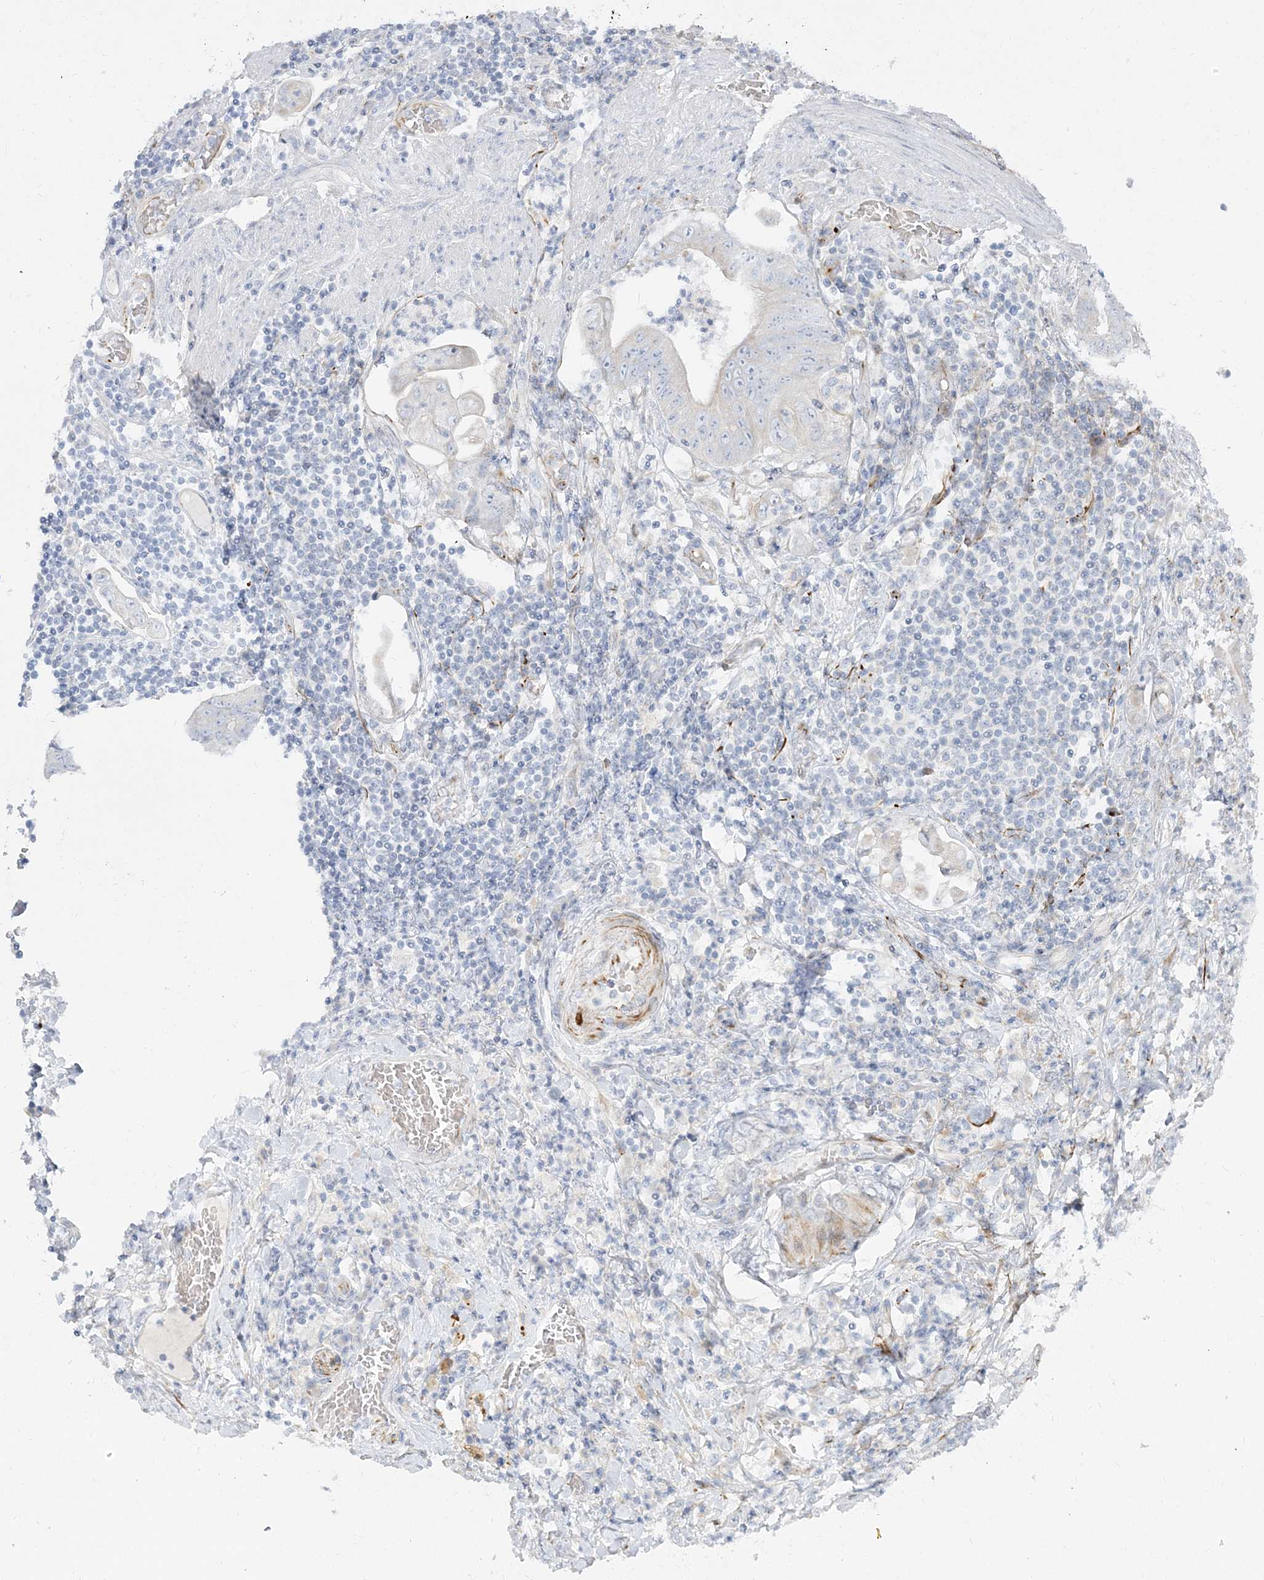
{"staining": {"intensity": "negative", "quantity": "none", "location": "none"}, "tissue": "stomach cancer", "cell_type": "Tumor cells", "image_type": "cancer", "snomed": [{"axis": "morphology", "description": "Adenocarcinoma, NOS"}, {"axis": "topography", "description": "Stomach"}], "caption": "High power microscopy photomicrograph of an IHC histopathology image of stomach cancer (adenocarcinoma), revealing no significant positivity in tumor cells.", "gene": "GPAT2", "patient": {"sex": "female", "age": 73}}